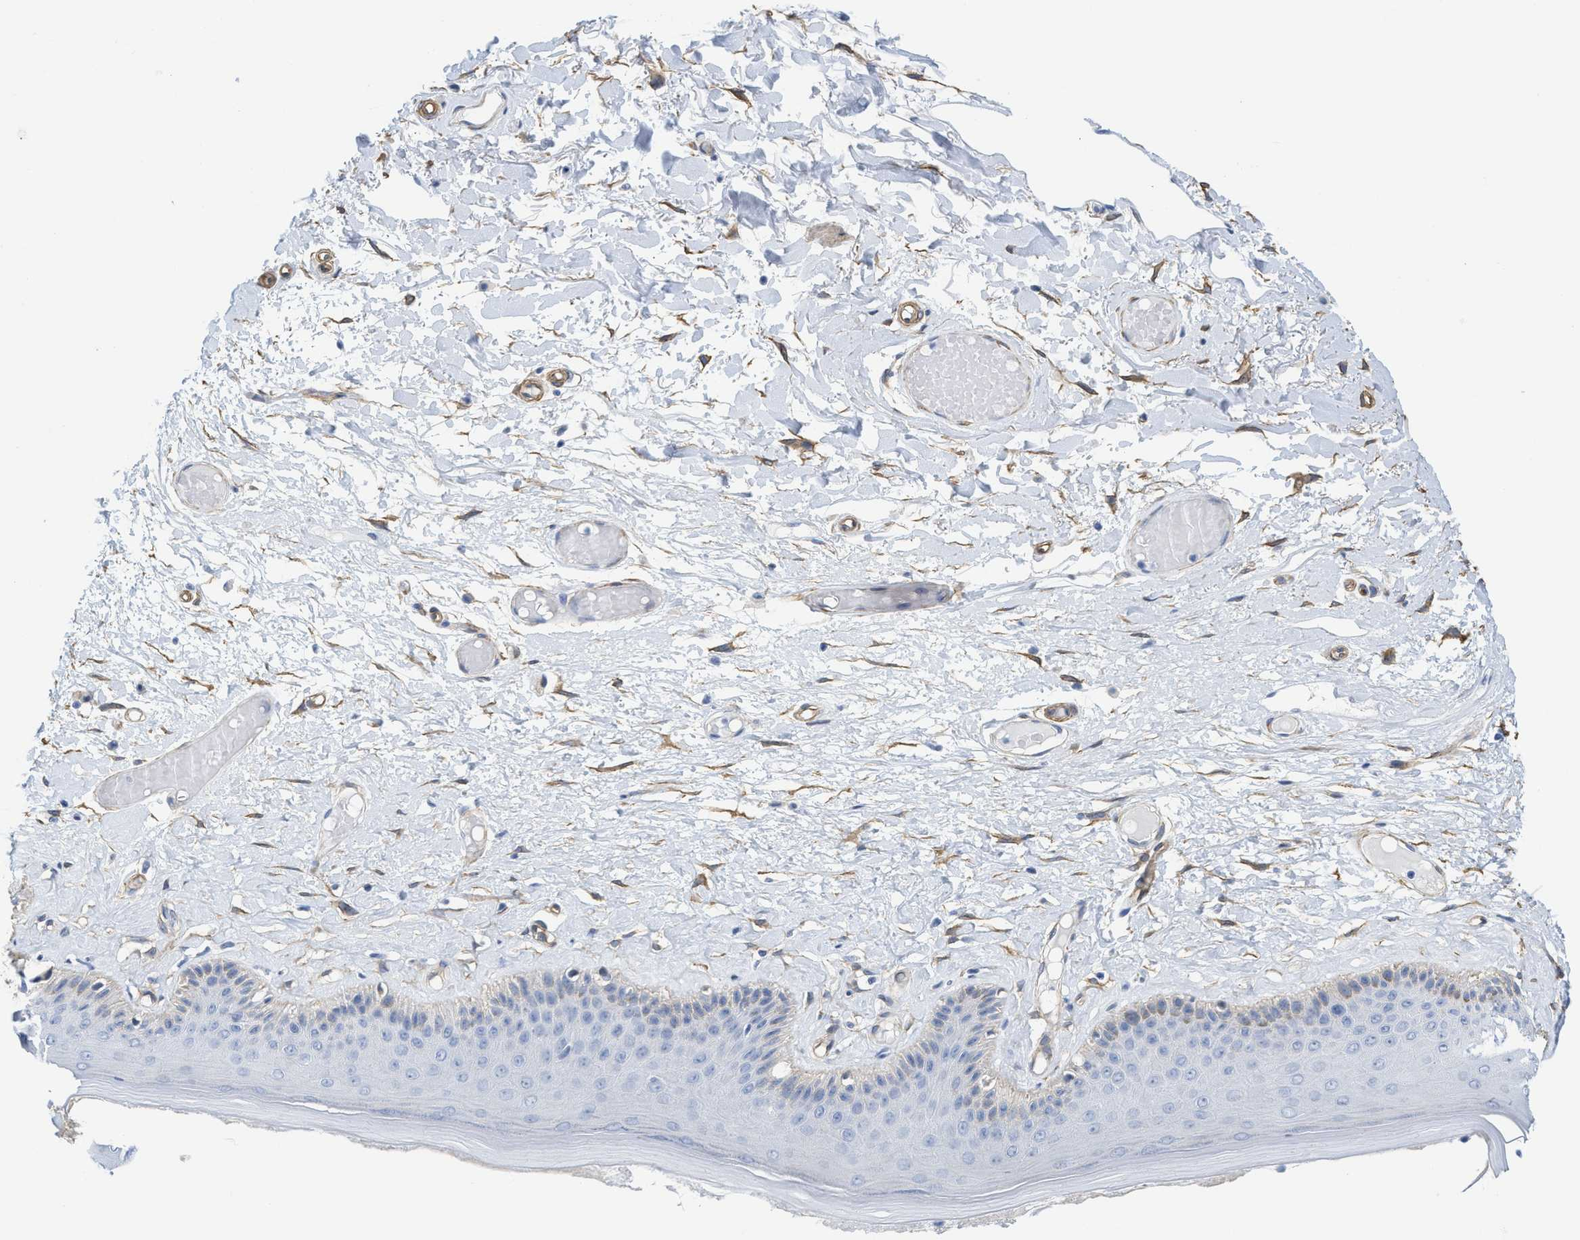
{"staining": {"intensity": "negative", "quantity": "none", "location": "none"}, "tissue": "skin", "cell_type": "Epidermal cells", "image_type": "normal", "snomed": [{"axis": "morphology", "description": "Normal tissue, NOS"}, {"axis": "topography", "description": "Vulva"}], "caption": "Epidermal cells show no significant protein staining in unremarkable skin.", "gene": "TUB", "patient": {"sex": "female", "age": 73}}